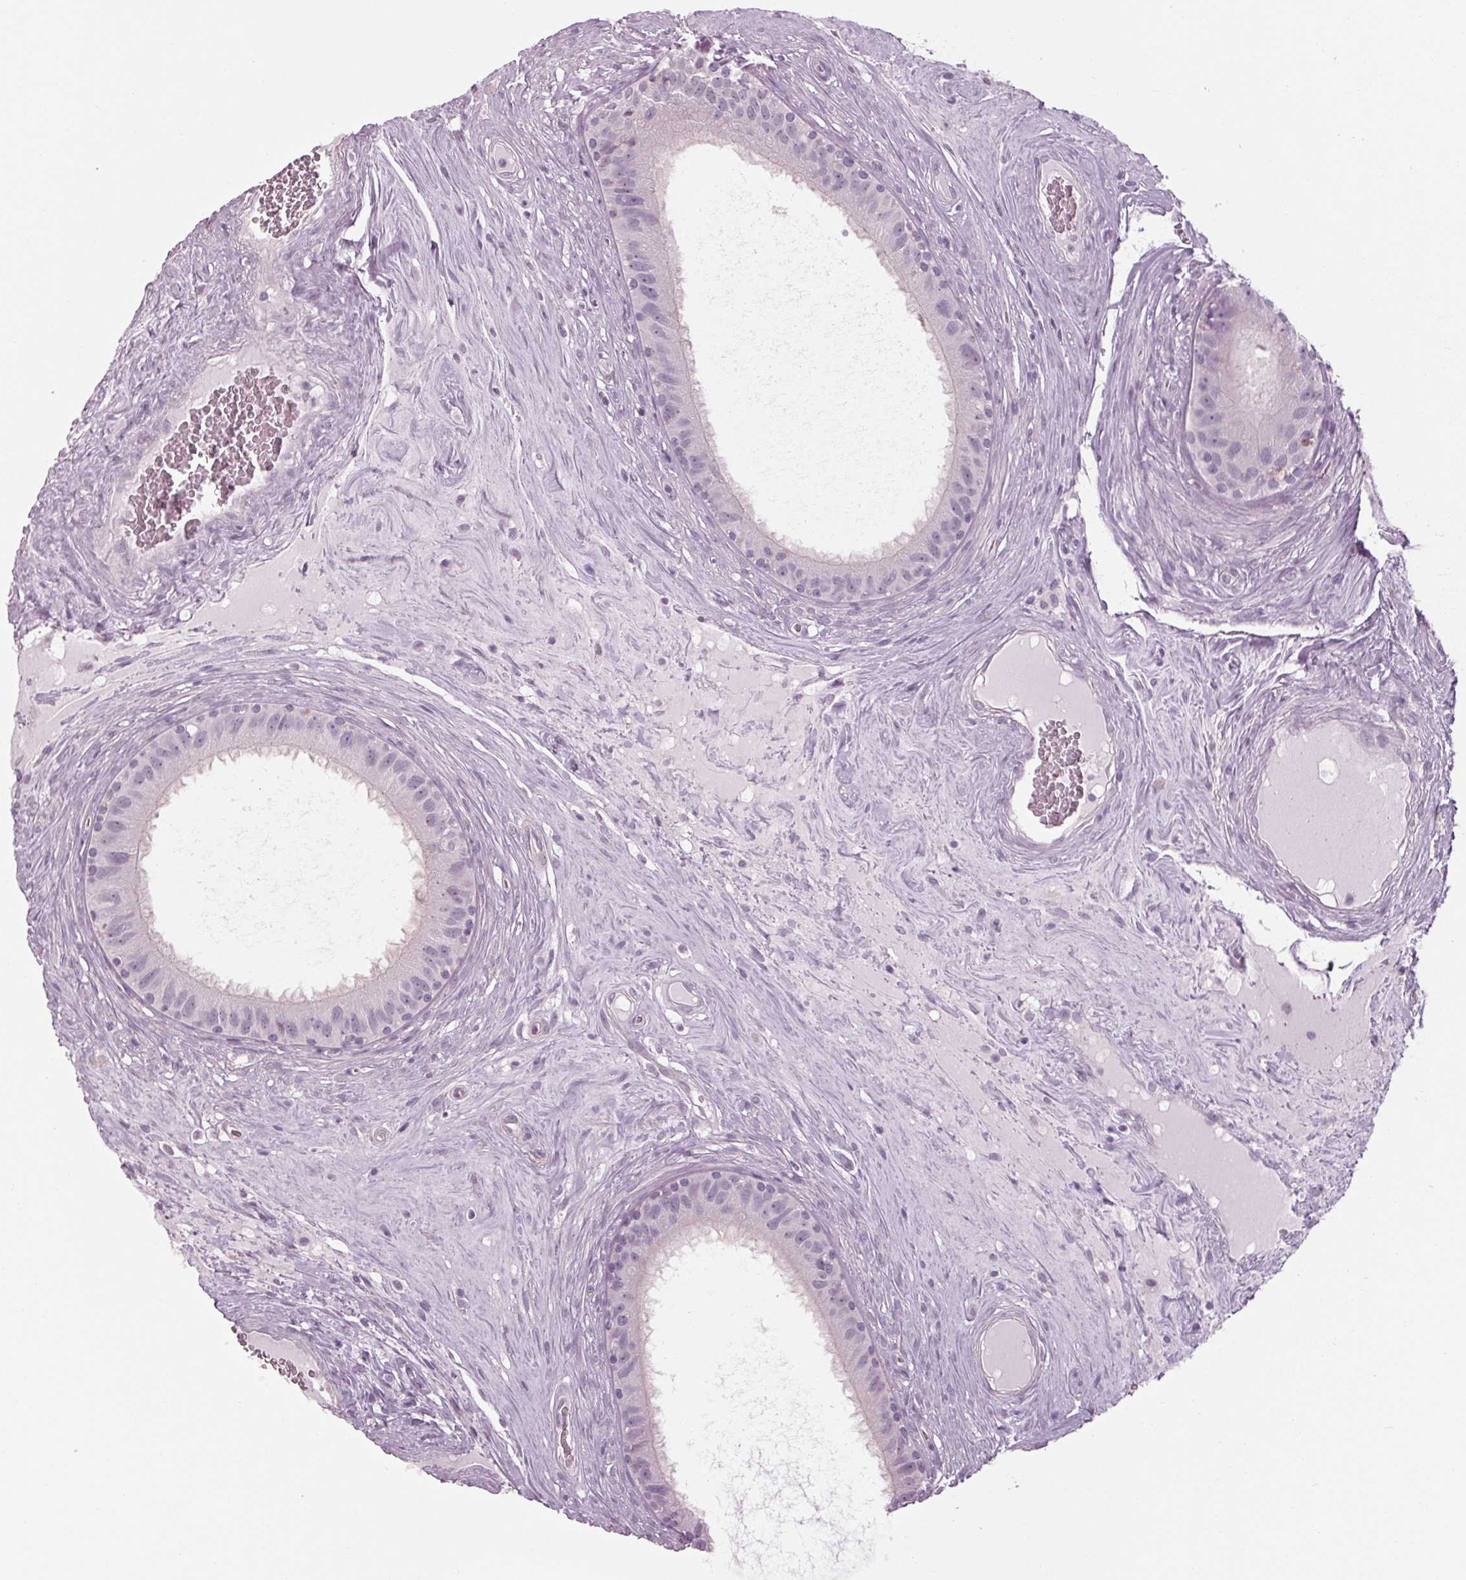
{"staining": {"intensity": "negative", "quantity": "none", "location": "none"}, "tissue": "epididymis", "cell_type": "Glandular cells", "image_type": "normal", "snomed": [{"axis": "morphology", "description": "Normal tissue, NOS"}, {"axis": "topography", "description": "Epididymis"}], "caption": "Normal epididymis was stained to show a protein in brown. There is no significant staining in glandular cells. Brightfield microscopy of immunohistochemistry (IHC) stained with DAB (3,3'-diaminobenzidine) (brown) and hematoxylin (blue), captured at high magnification.", "gene": "TNNC2", "patient": {"sex": "male", "age": 59}}